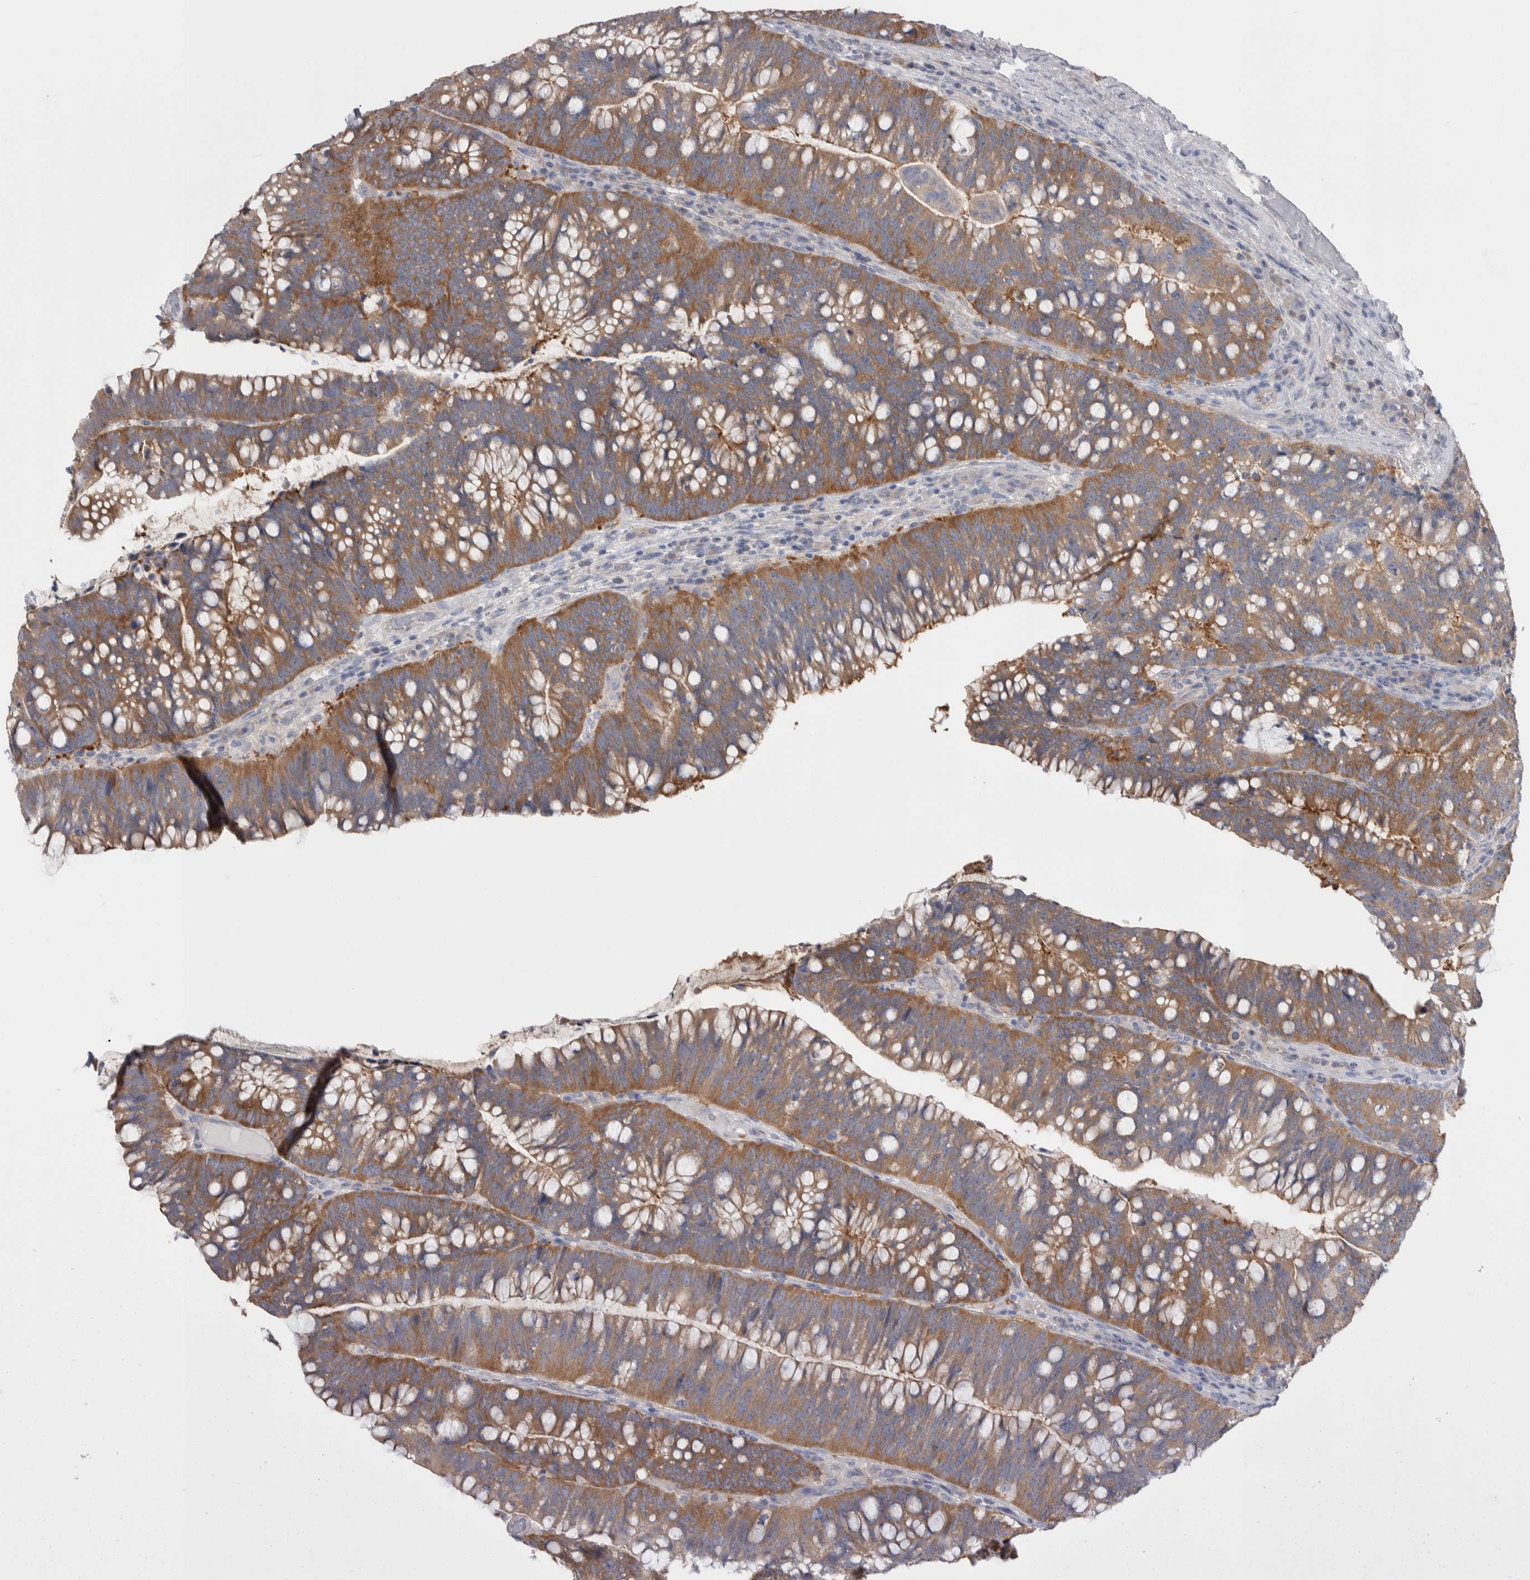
{"staining": {"intensity": "moderate", "quantity": ">75%", "location": "cytoplasmic/membranous"}, "tissue": "colorectal cancer", "cell_type": "Tumor cells", "image_type": "cancer", "snomed": [{"axis": "morphology", "description": "Adenocarcinoma, NOS"}, {"axis": "topography", "description": "Colon"}], "caption": "A brown stain shows moderate cytoplasmic/membranous expression of a protein in human colorectal cancer (adenocarcinoma) tumor cells.", "gene": "GPHN", "patient": {"sex": "female", "age": 66}}